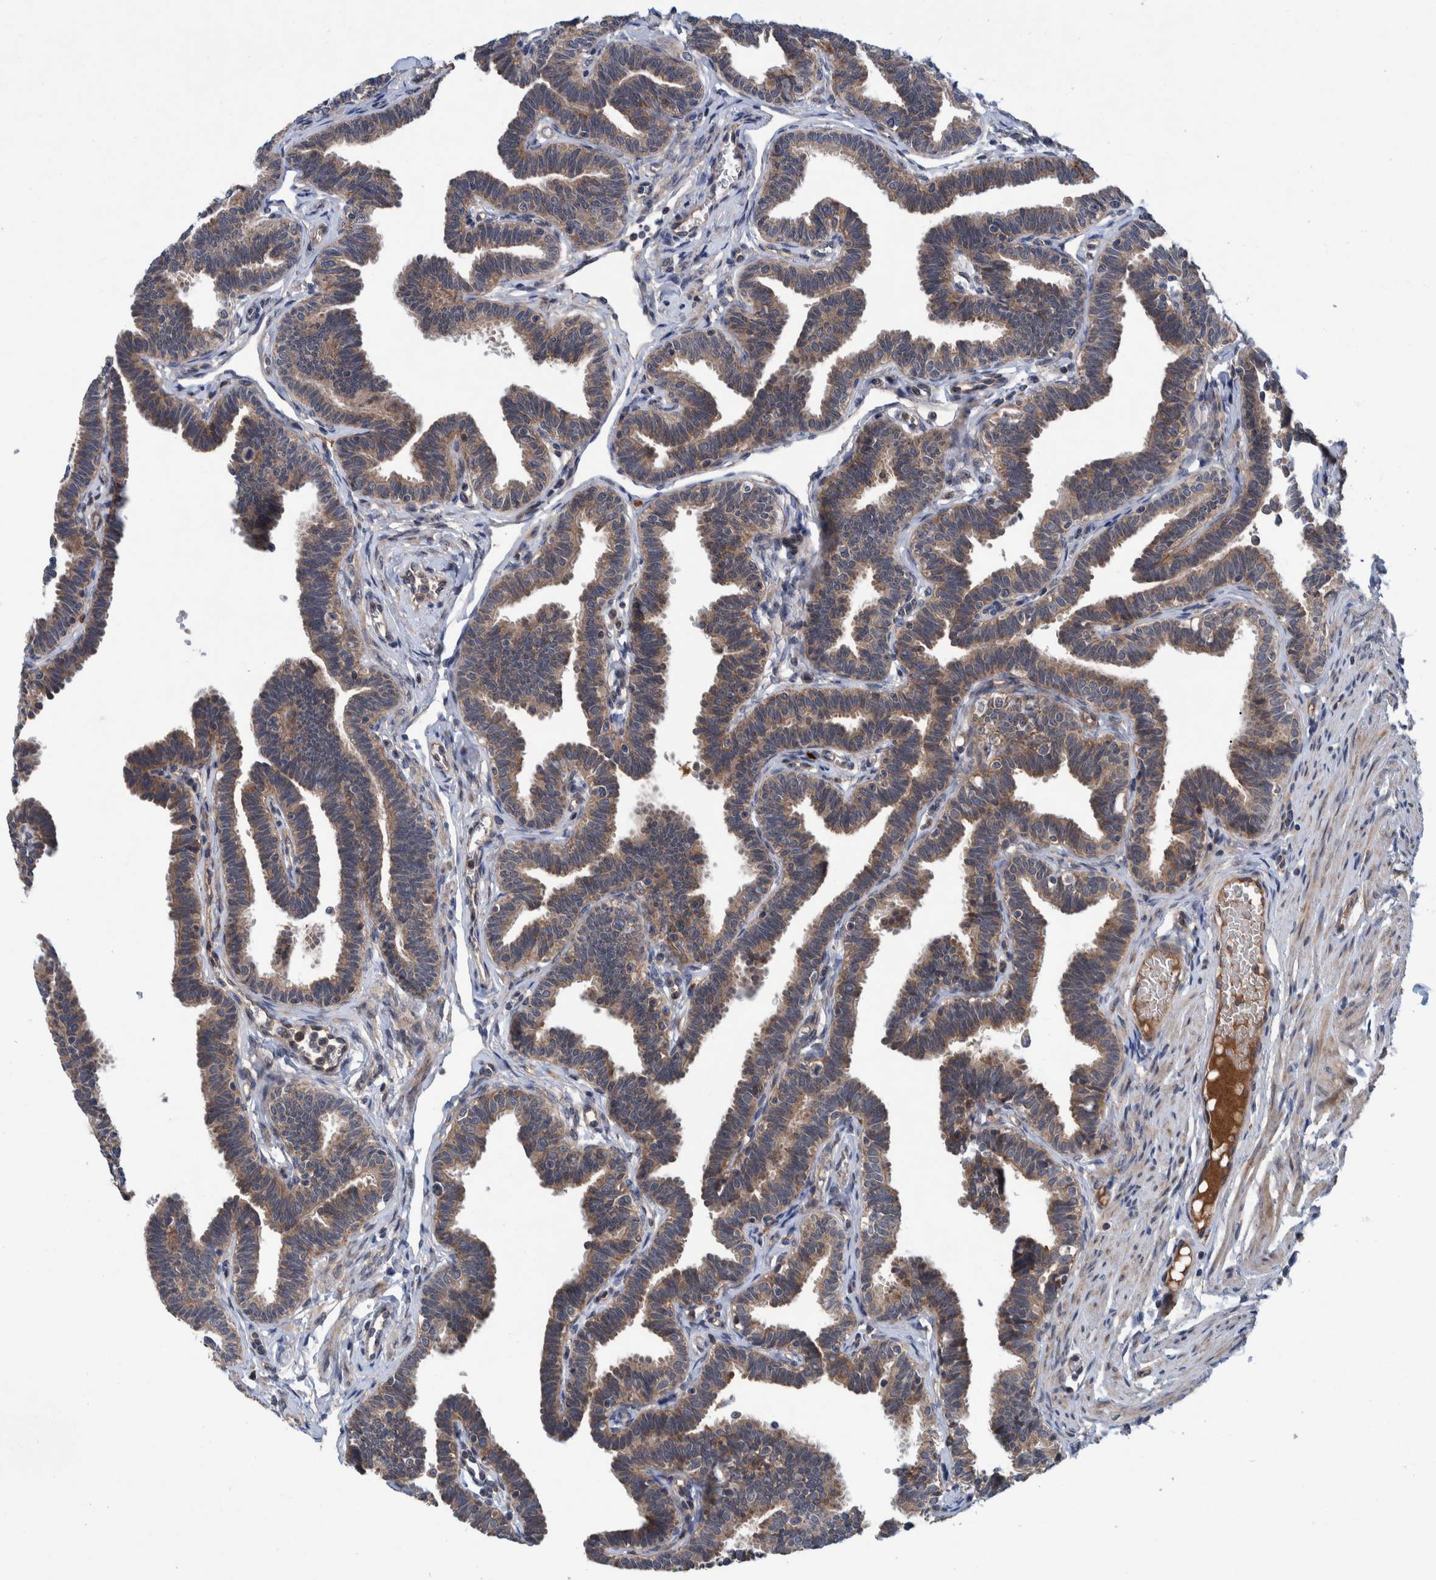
{"staining": {"intensity": "moderate", "quantity": ">75%", "location": "cytoplasmic/membranous"}, "tissue": "fallopian tube", "cell_type": "Glandular cells", "image_type": "normal", "snomed": [{"axis": "morphology", "description": "Normal tissue, NOS"}, {"axis": "topography", "description": "Fallopian tube"}, {"axis": "topography", "description": "Ovary"}], "caption": "Immunohistochemistry (DAB (3,3'-diaminobenzidine)) staining of unremarkable fallopian tube shows moderate cytoplasmic/membranous protein expression in approximately >75% of glandular cells. (brown staining indicates protein expression, while blue staining denotes nuclei).", "gene": "ITIH3", "patient": {"sex": "female", "age": 23}}